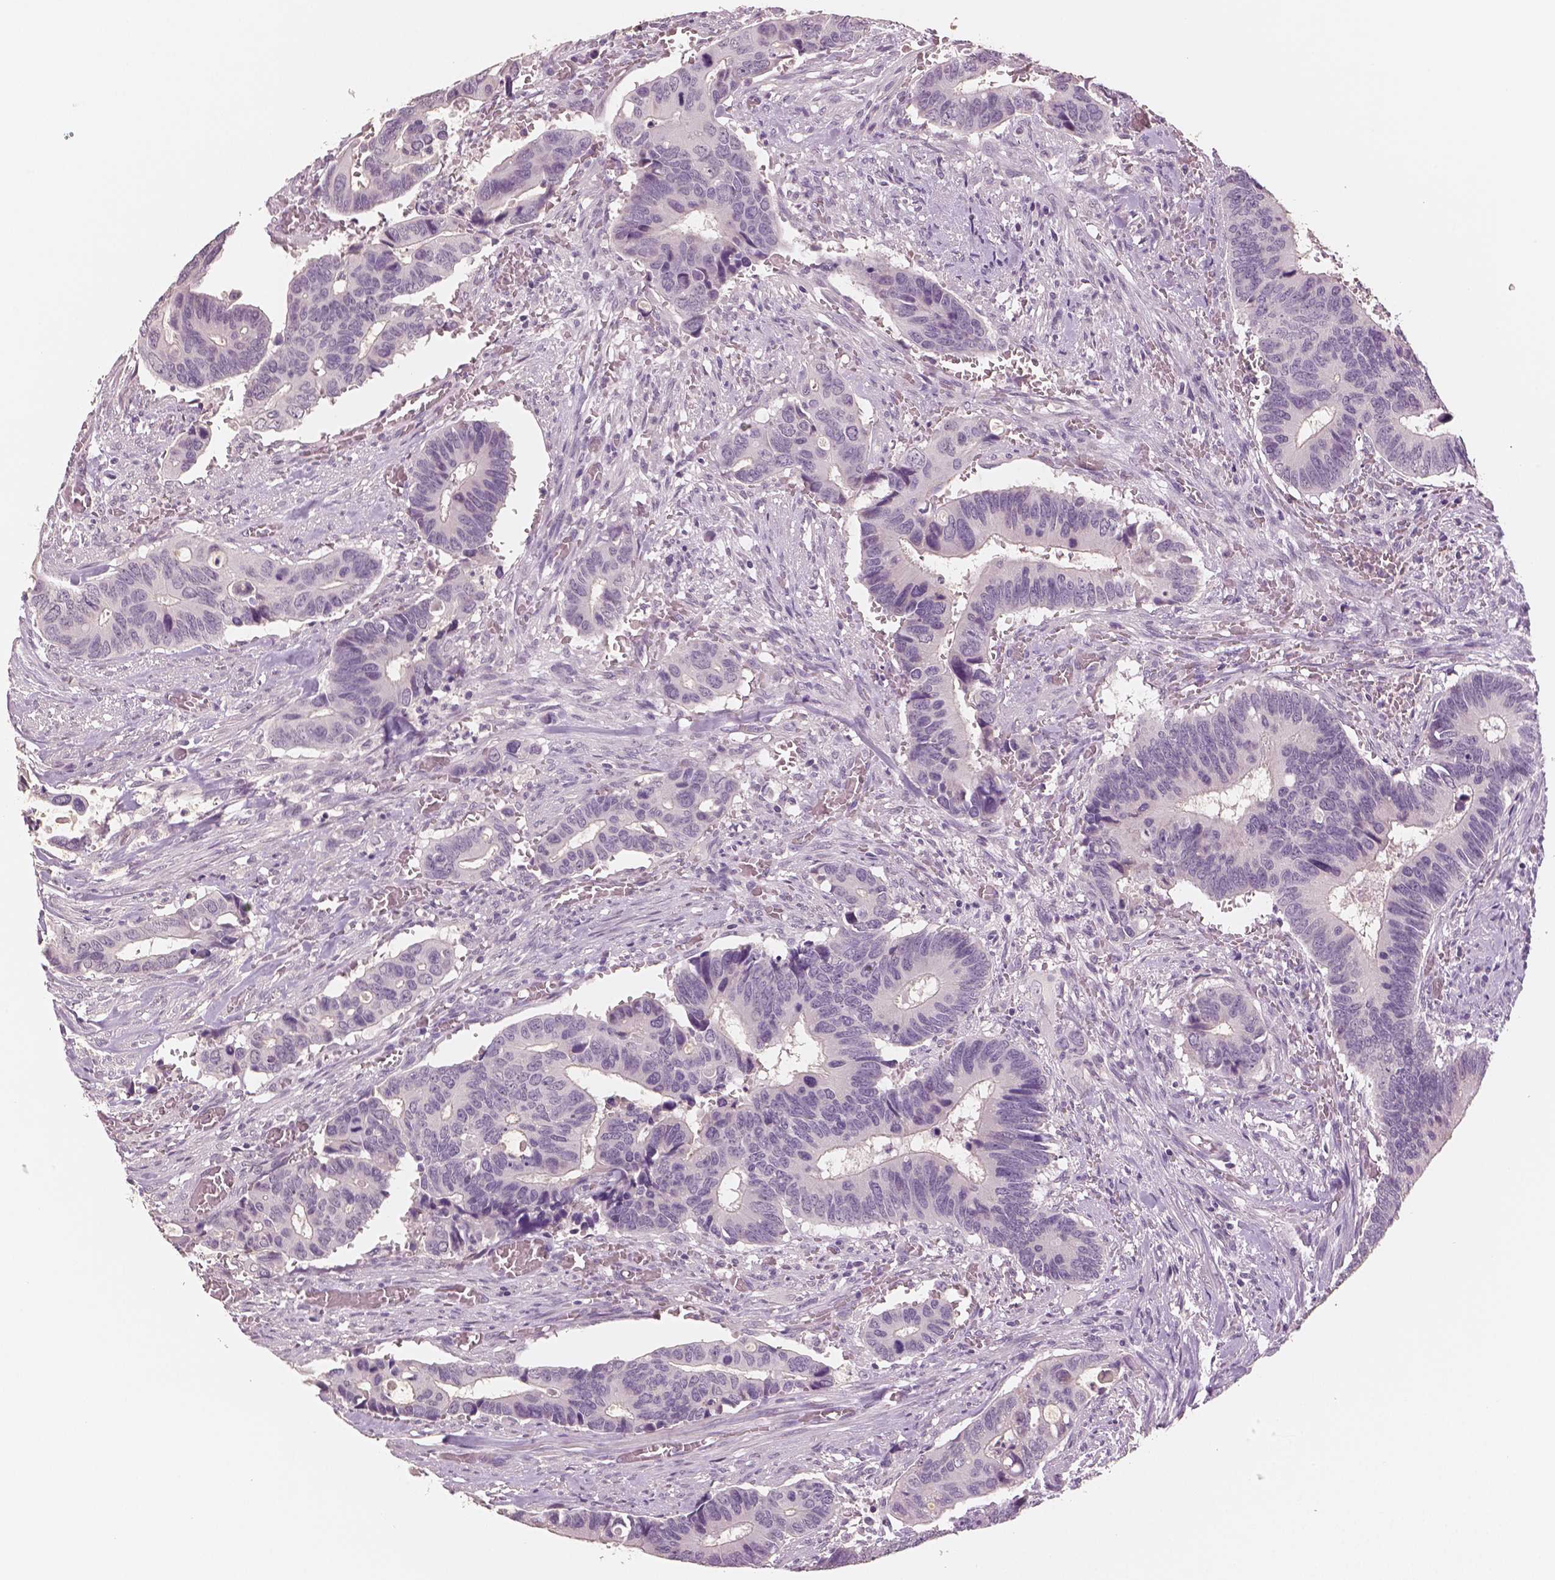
{"staining": {"intensity": "negative", "quantity": "none", "location": "none"}, "tissue": "colorectal cancer", "cell_type": "Tumor cells", "image_type": "cancer", "snomed": [{"axis": "morphology", "description": "Adenocarcinoma, NOS"}, {"axis": "topography", "description": "Colon"}], "caption": "Tumor cells are negative for protein expression in human colorectal adenocarcinoma.", "gene": "NECAB2", "patient": {"sex": "male", "age": 49}}